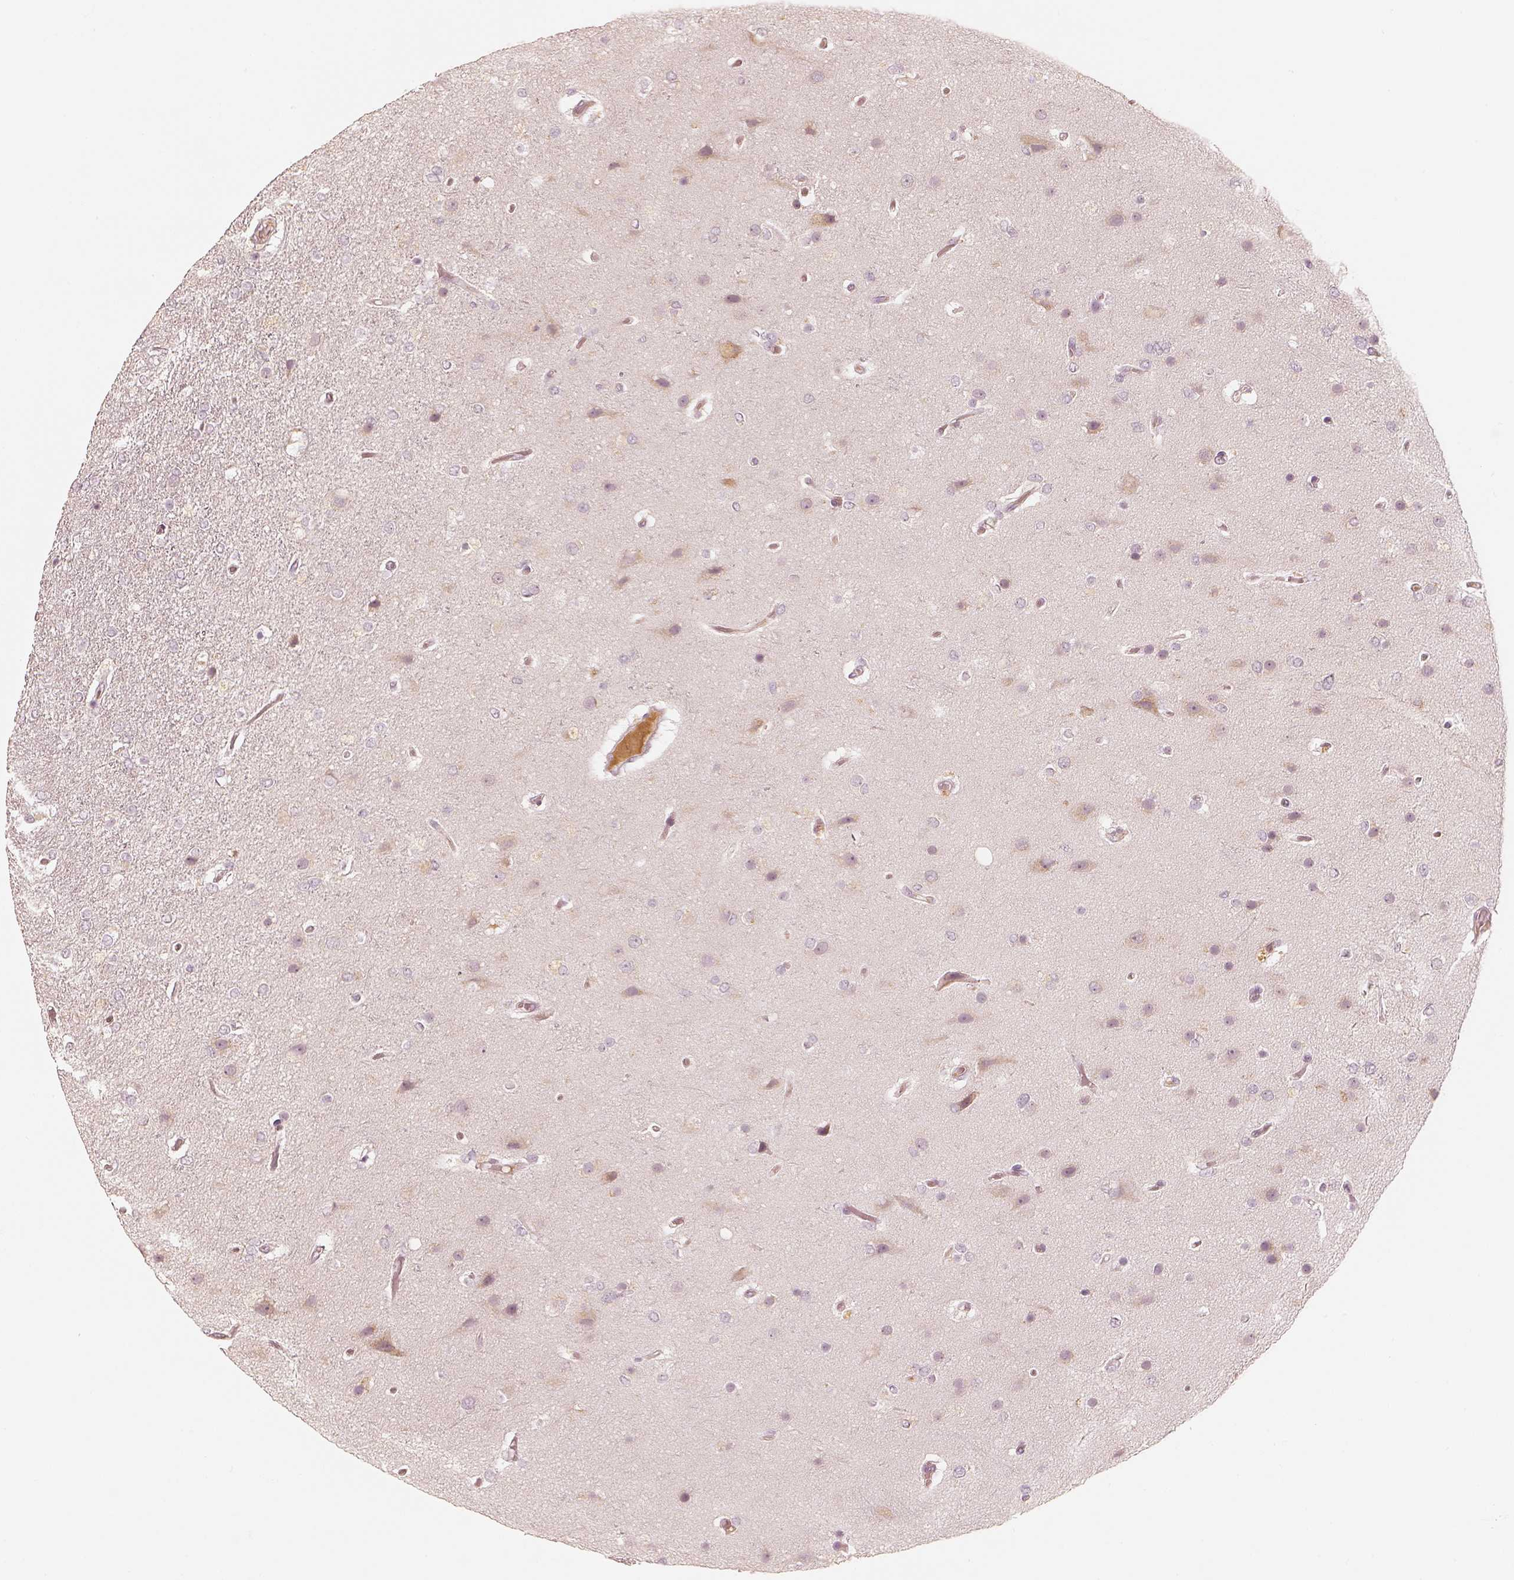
{"staining": {"intensity": "negative", "quantity": "none", "location": "none"}, "tissue": "glioma", "cell_type": "Tumor cells", "image_type": "cancer", "snomed": [{"axis": "morphology", "description": "Glioma, malignant, High grade"}, {"axis": "topography", "description": "Brain"}], "caption": "The micrograph shows no staining of tumor cells in glioma.", "gene": "GORASP2", "patient": {"sex": "female", "age": 61}}